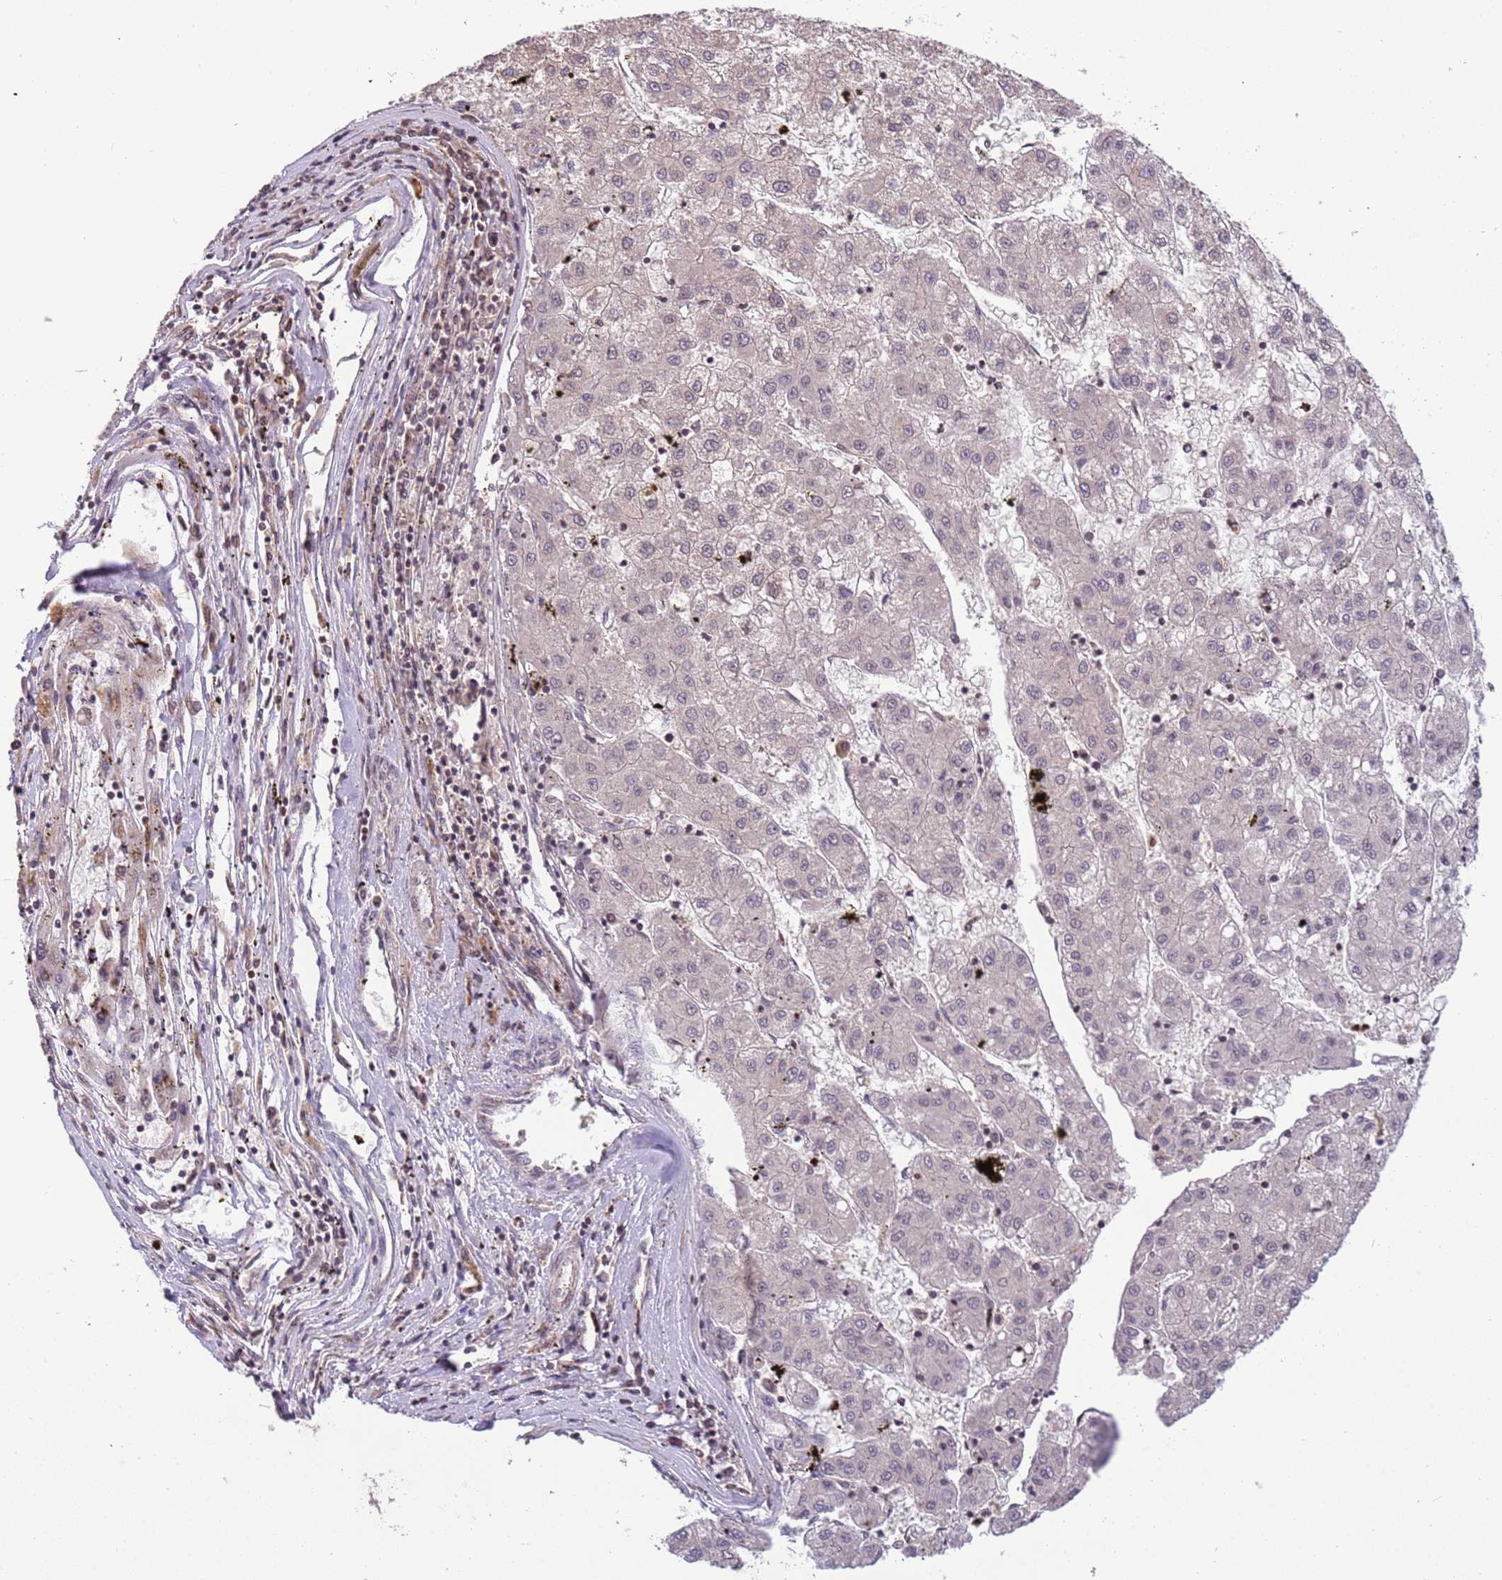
{"staining": {"intensity": "negative", "quantity": "none", "location": "none"}, "tissue": "liver cancer", "cell_type": "Tumor cells", "image_type": "cancer", "snomed": [{"axis": "morphology", "description": "Carcinoma, Hepatocellular, NOS"}, {"axis": "topography", "description": "Liver"}], "caption": "Liver hepatocellular carcinoma was stained to show a protein in brown. There is no significant staining in tumor cells.", "gene": "SLC16A4", "patient": {"sex": "male", "age": 72}}